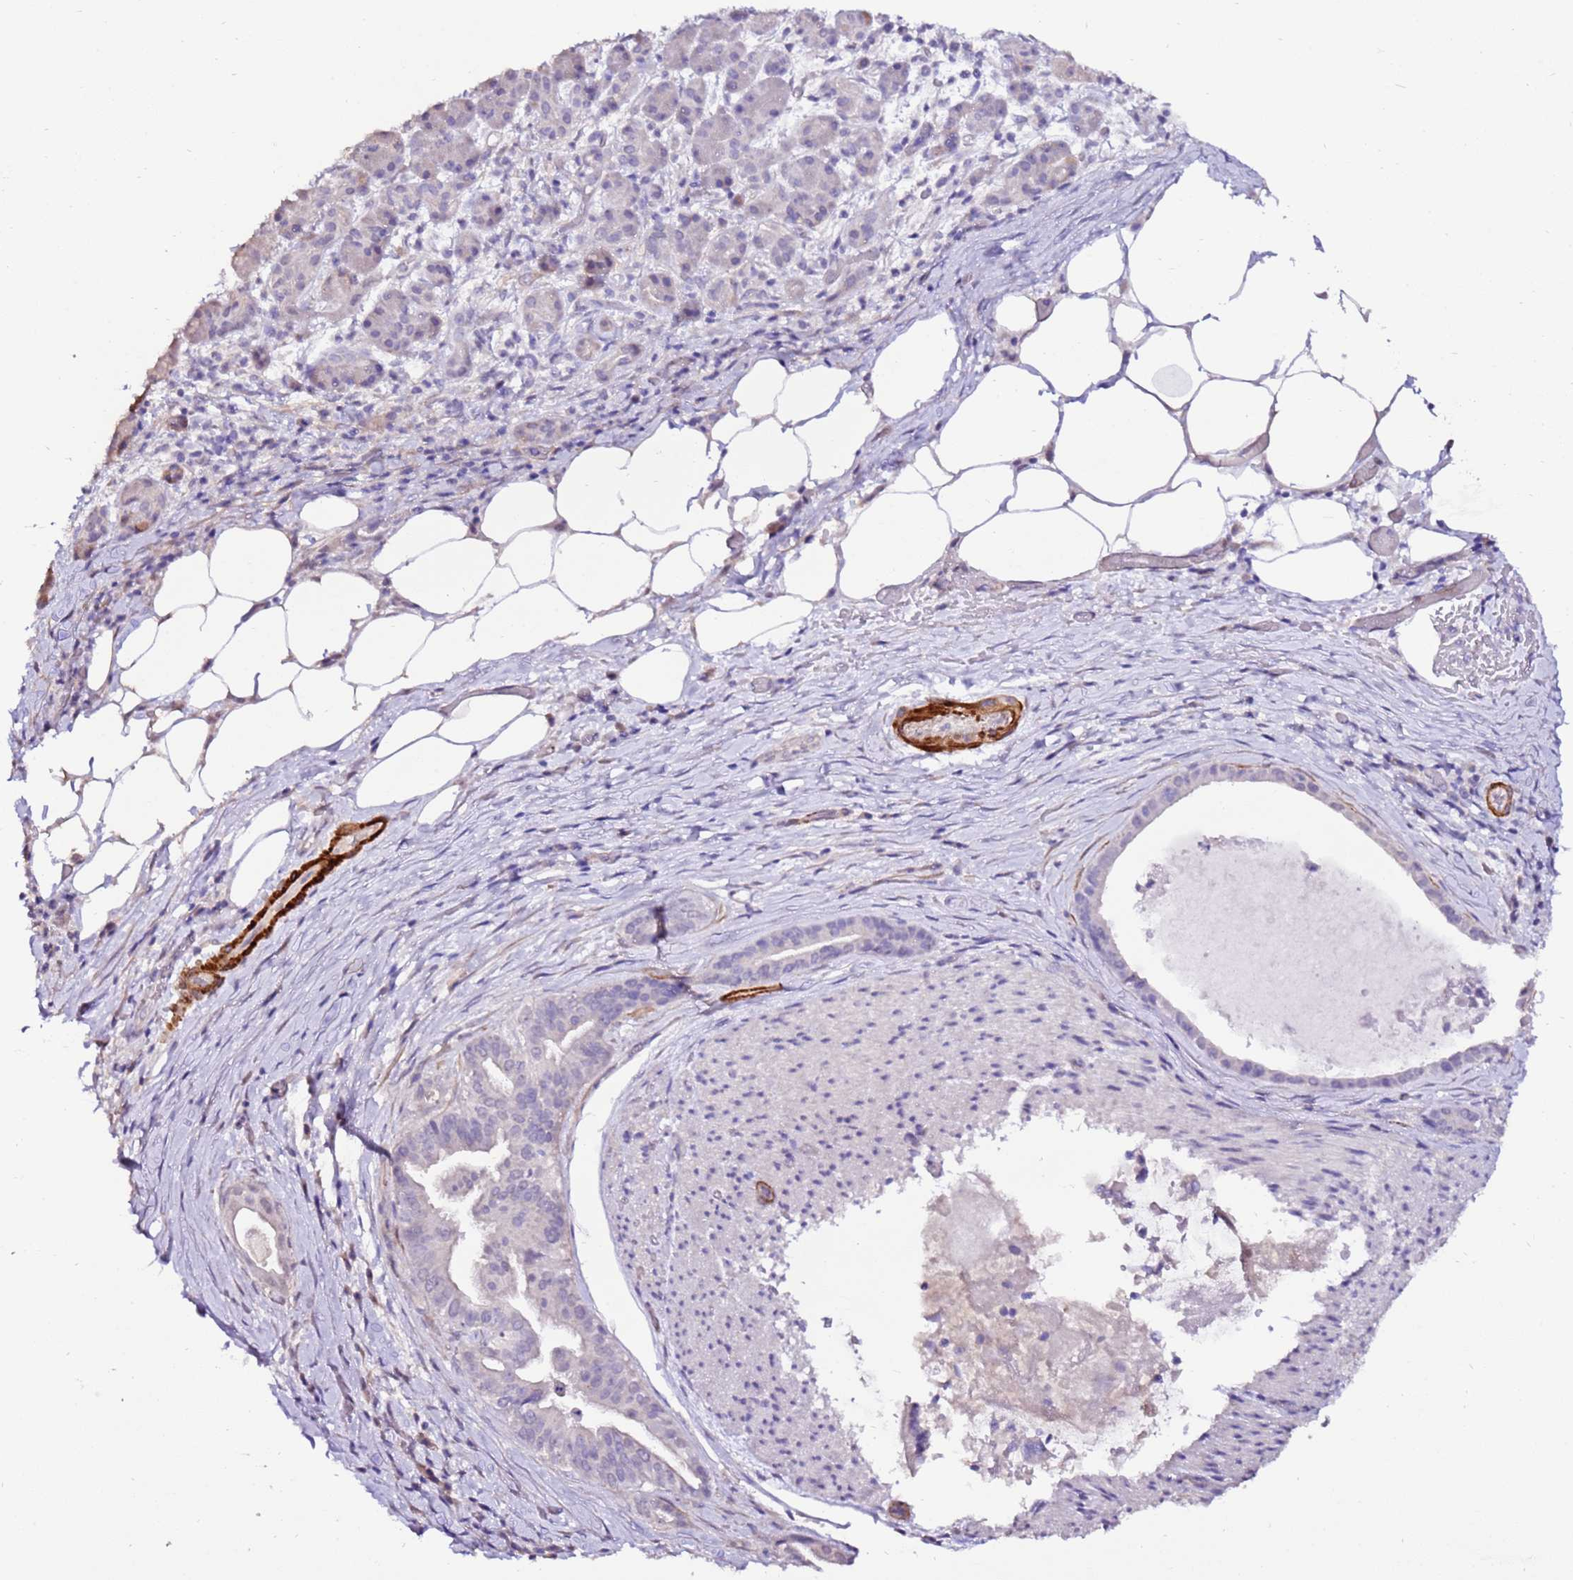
{"staining": {"intensity": "negative", "quantity": "none", "location": "none"}, "tissue": "pancreatic cancer", "cell_type": "Tumor cells", "image_type": "cancer", "snomed": [{"axis": "morphology", "description": "Adenocarcinoma, NOS"}, {"axis": "topography", "description": "Pancreas"}], "caption": "This is a histopathology image of IHC staining of pancreatic cancer (adenocarcinoma), which shows no expression in tumor cells.", "gene": "ART5", "patient": {"sex": "female", "age": 77}}